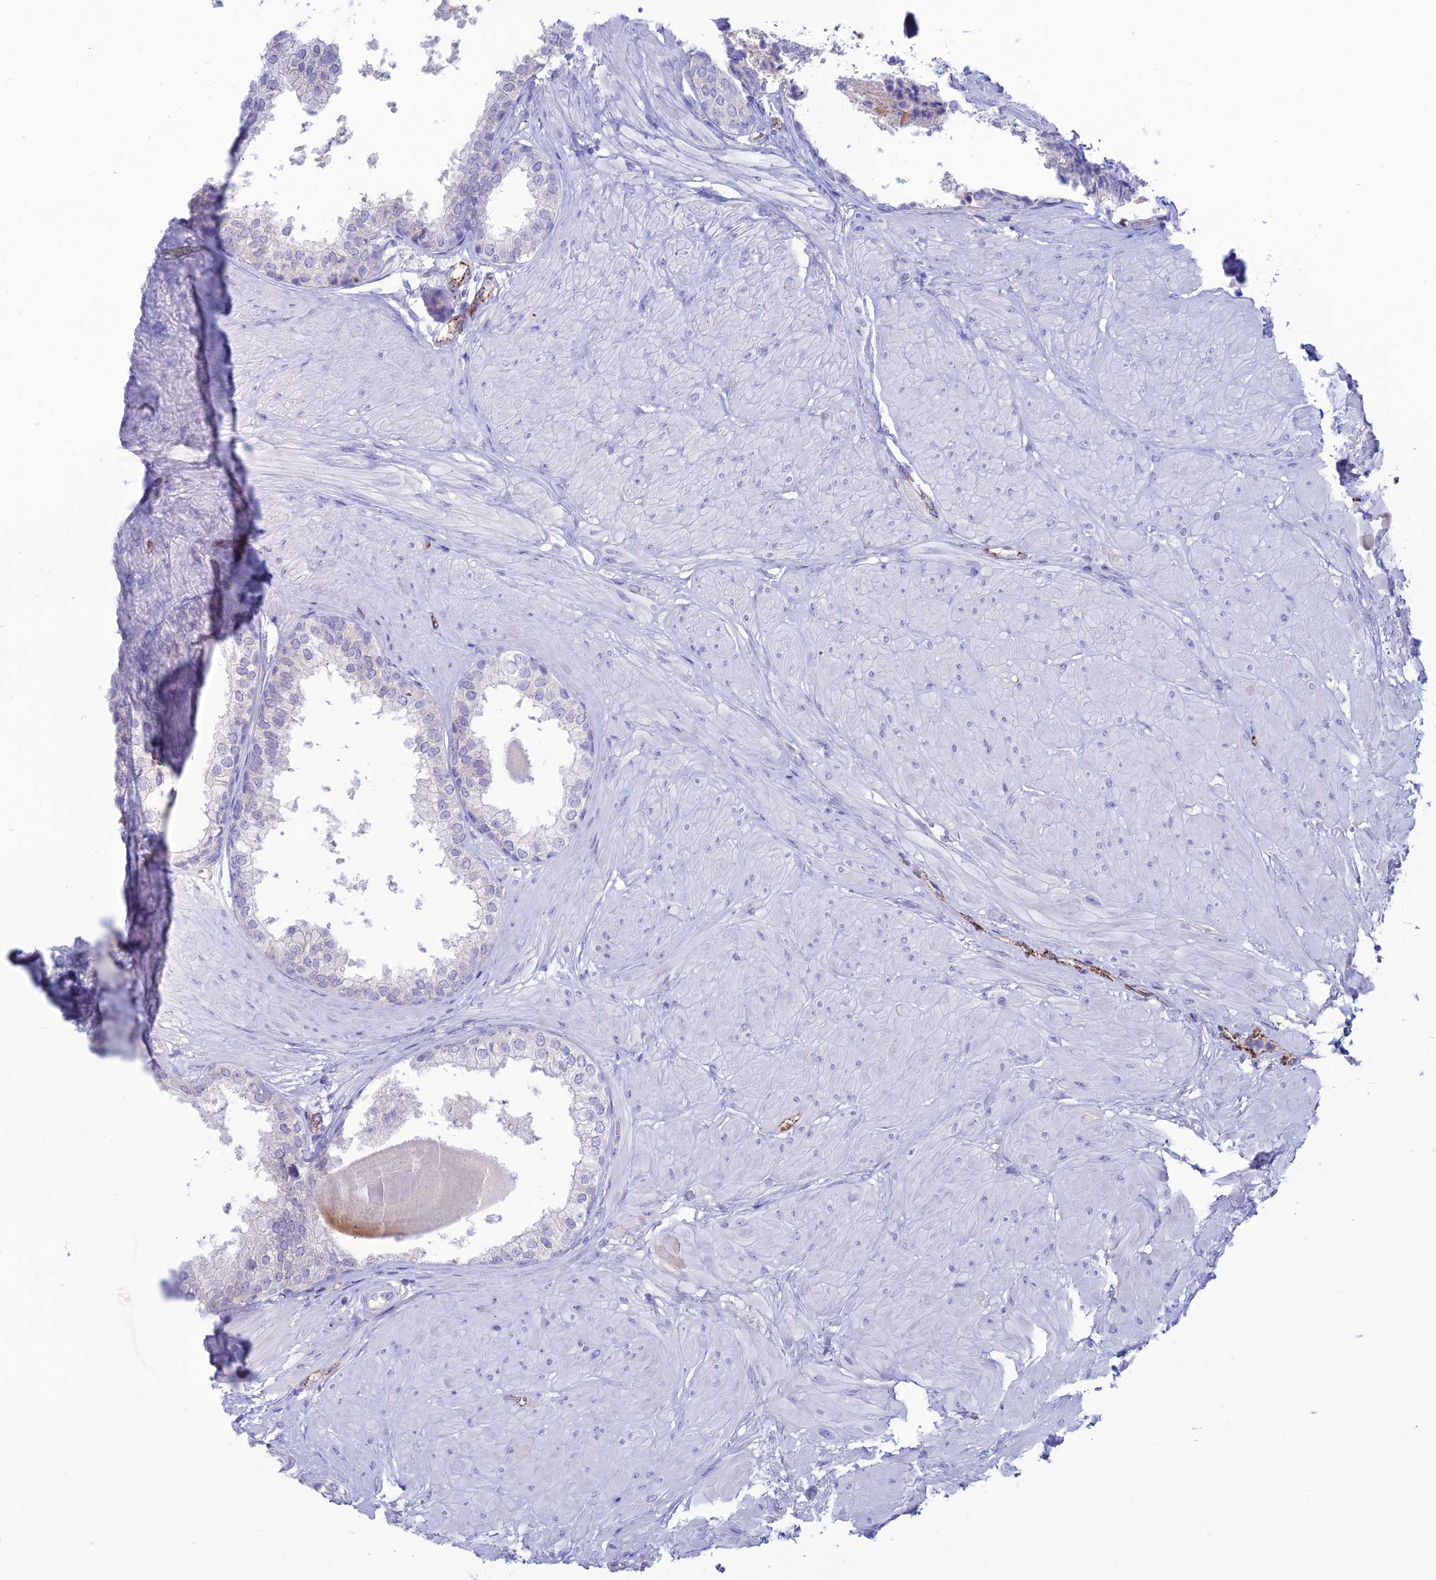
{"staining": {"intensity": "negative", "quantity": "none", "location": "none"}, "tissue": "prostate", "cell_type": "Glandular cells", "image_type": "normal", "snomed": [{"axis": "morphology", "description": "Normal tissue, NOS"}, {"axis": "topography", "description": "Prostate"}], "caption": "High power microscopy micrograph of an immunohistochemistry (IHC) photomicrograph of unremarkable prostate, revealing no significant expression in glandular cells.", "gene": "CDC42EP5", "patient": {"sex": "male", "age": 48}}